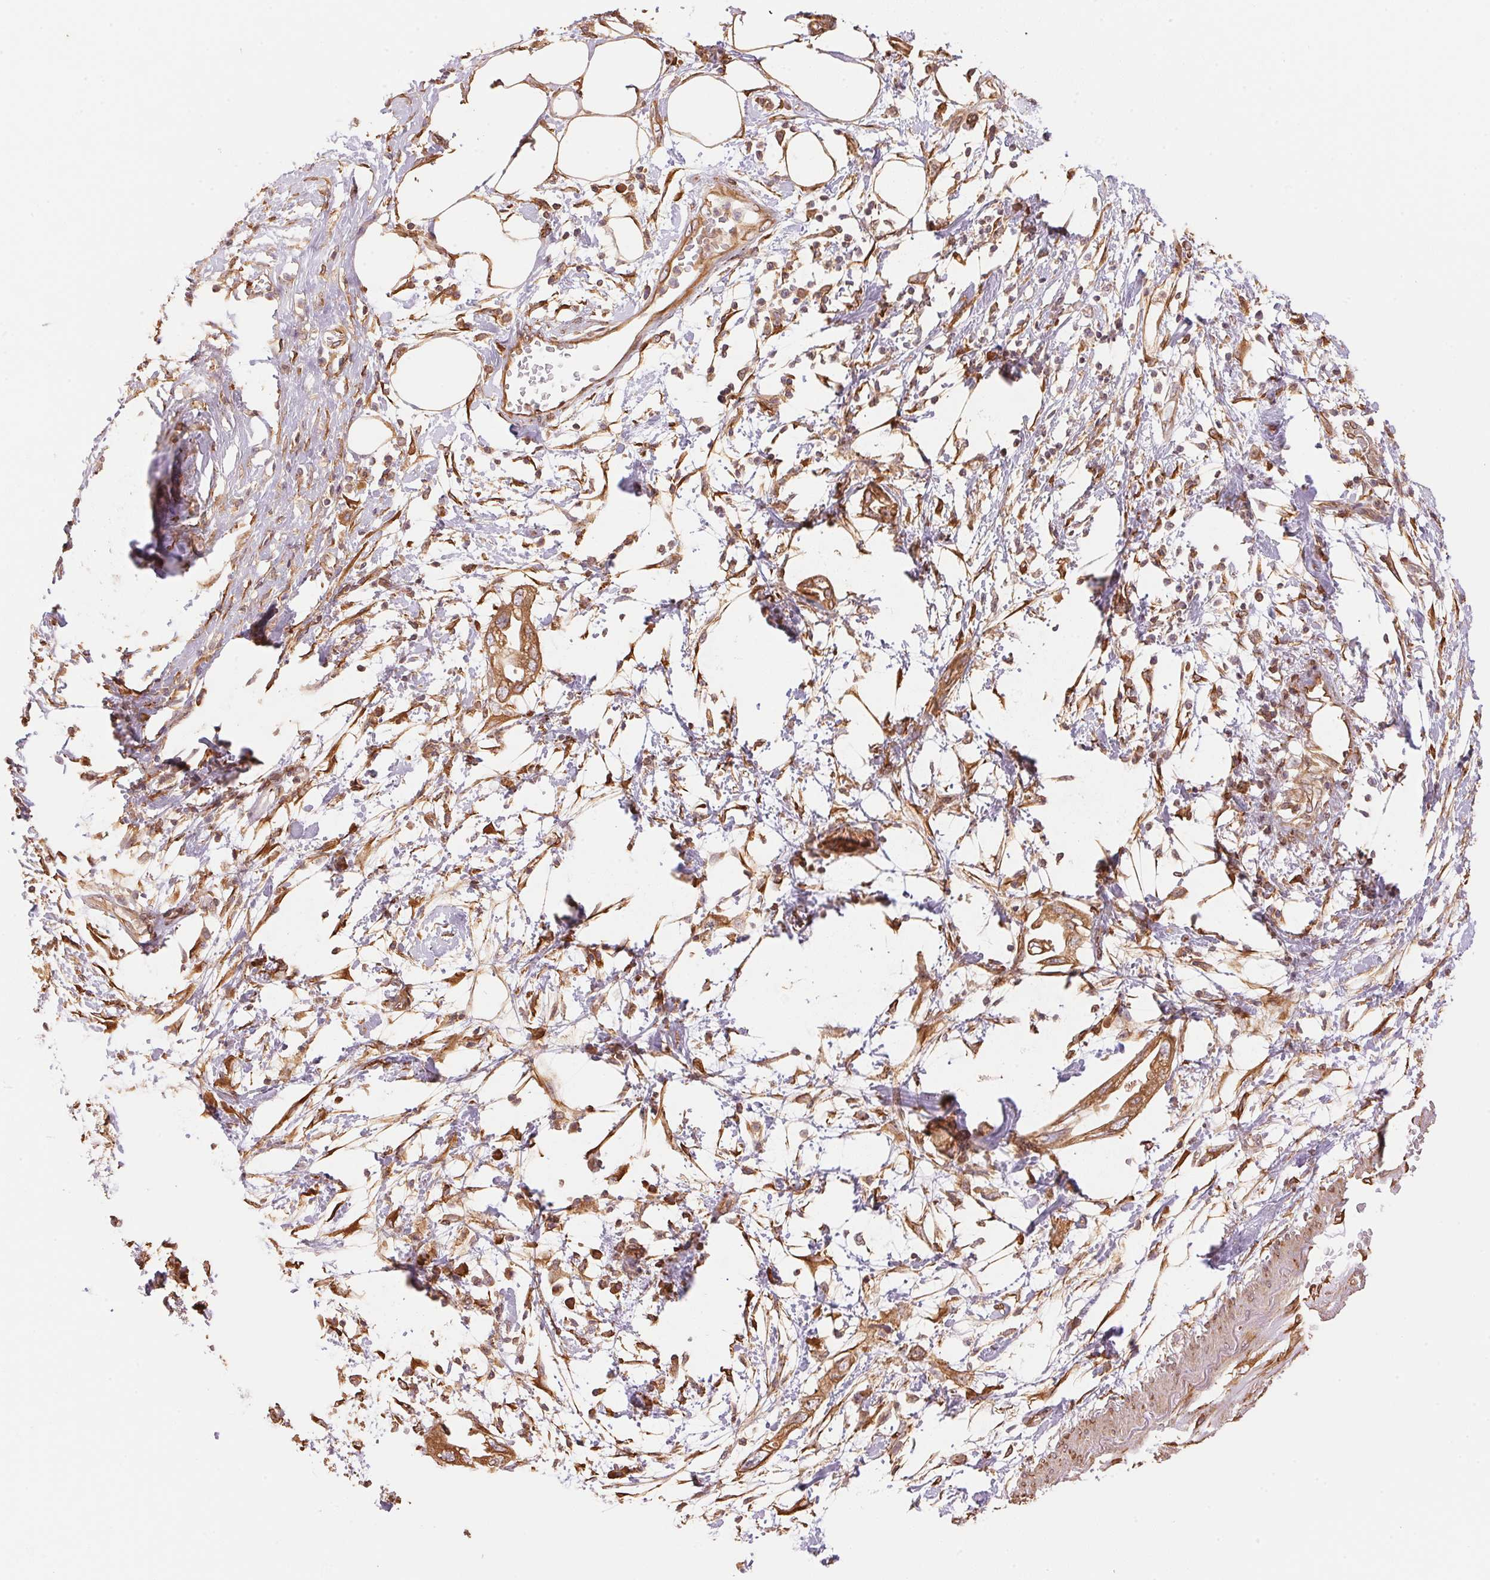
{"staining": {"intensity": "moderate", "quantity": ">75%", "location": "cytoplasmic/membranous"}, "tissue": "pancreatic cancer", "cell_type": "Tumor cells", "image_type": "cancer", "snomed": [{"axis": "morphology", "description": "Adenocarcinoma, NOS"}, {"axis": "topography", "description": "Pancreas"}], "caption": "This photomicrograph displays immunohistochemistry (IHC) staining of human pancreatic cancer (adenocarcinoma), with medium moderate cytoplasmic/membranous positivity in about >75% of tumor cells.", "gene": "C6orf163", "patient": {"sex": "female", "age": 72}}